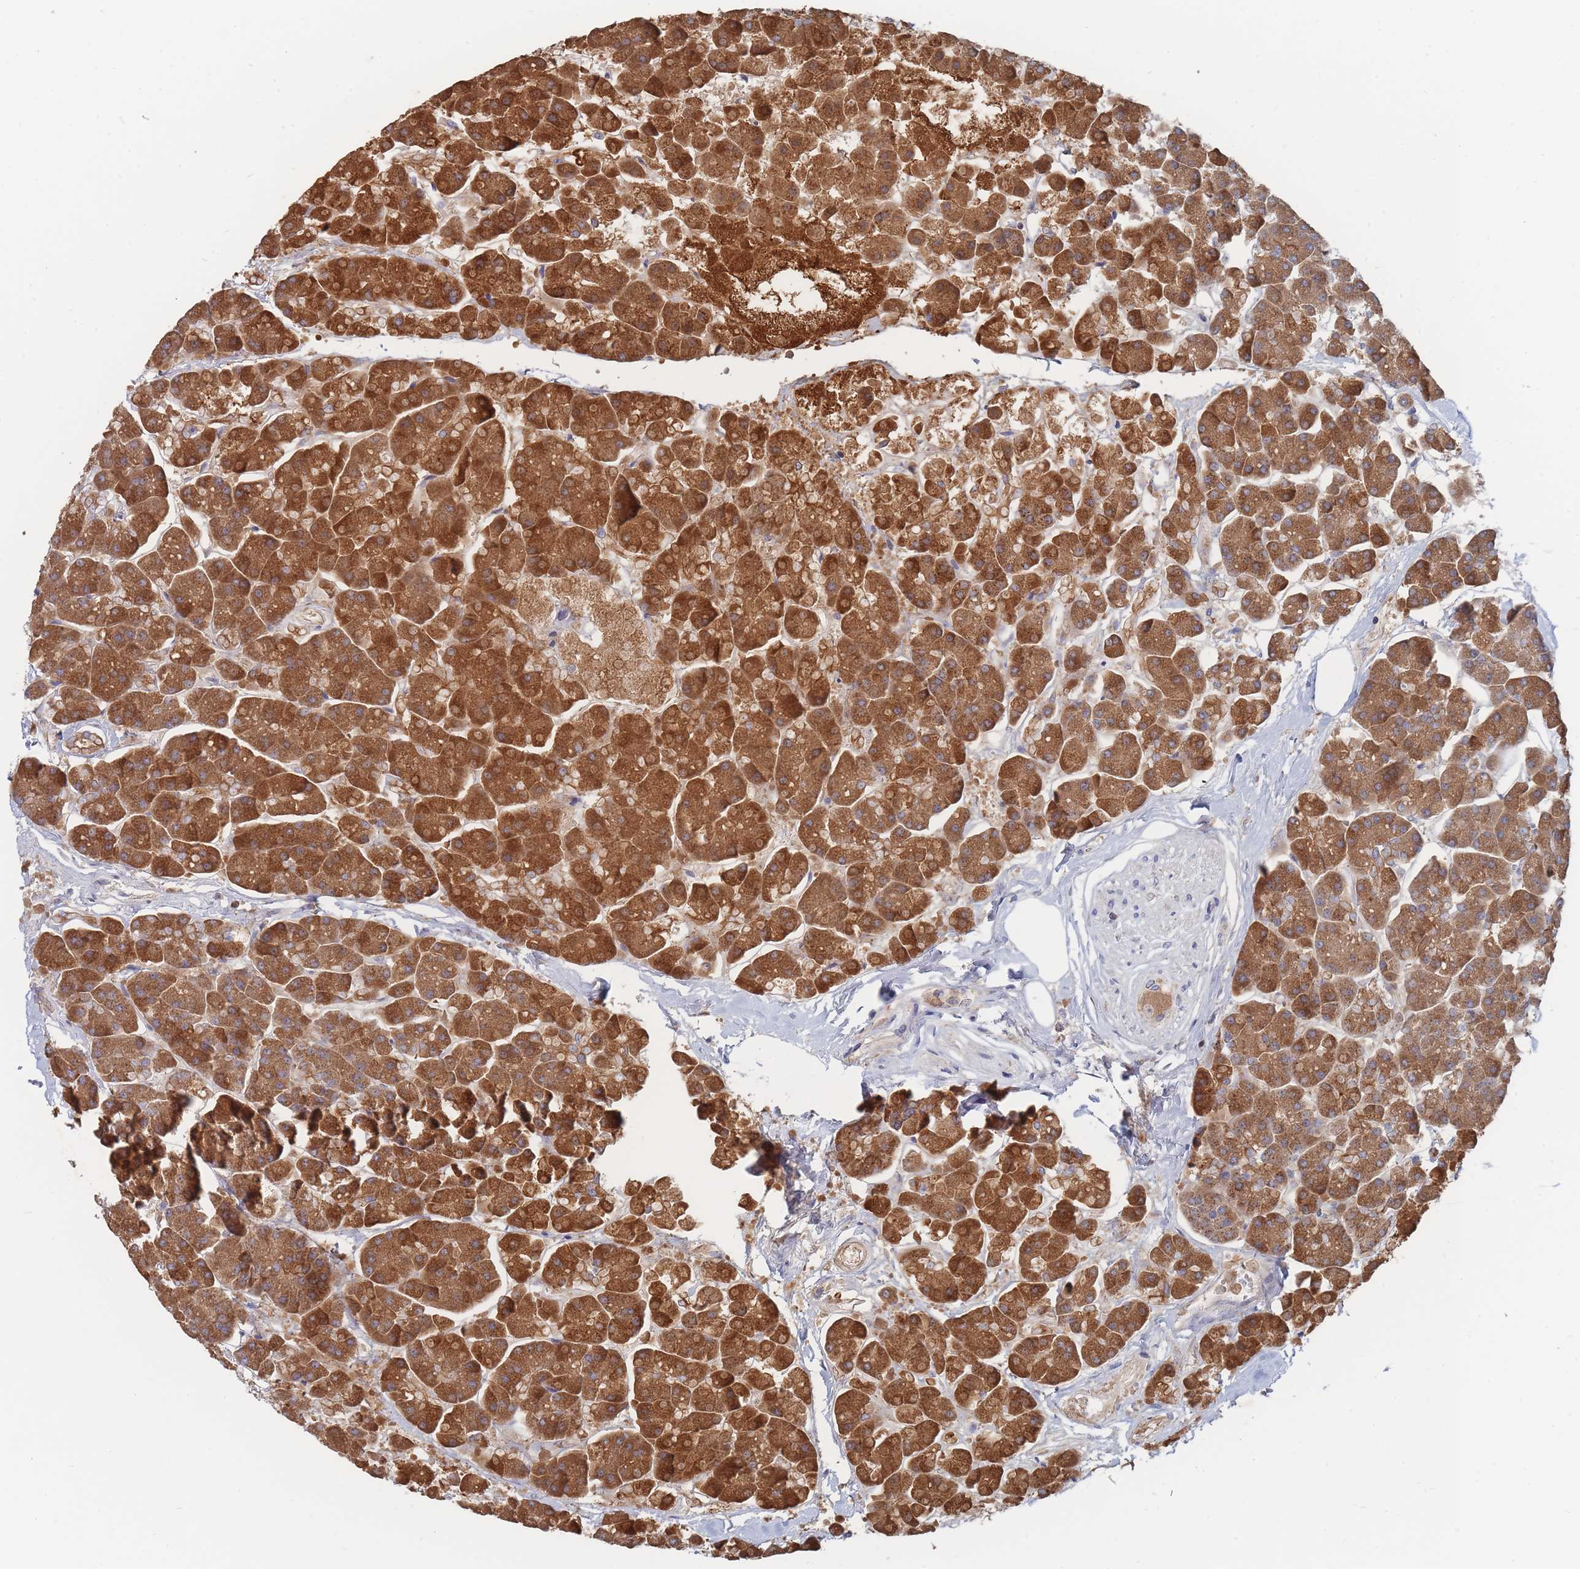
{"staining": {"intensity": "strong", "quantity": ">75%", "location": "cytoplasmic/membranous"}, "tissue": "pancreas", "cell_type": "Exocrine glandular cells", "image_type": "normal", "snomed": [{"axis": "morphology", "description": "Normal tissue, NOS"}, {"axis": "topography", "description": "Pancreas"}, {"axis": "topography", "description": "Peripheral nerve tissue"}], "caption": "Pancreas stained for a protein (brown) displays strong cytoplasmic/membranous positive staining in approximately >75% of exocrine glandular cells.", "gene": "PPP6C", "patient": {"sex": "male", "age": 54}}